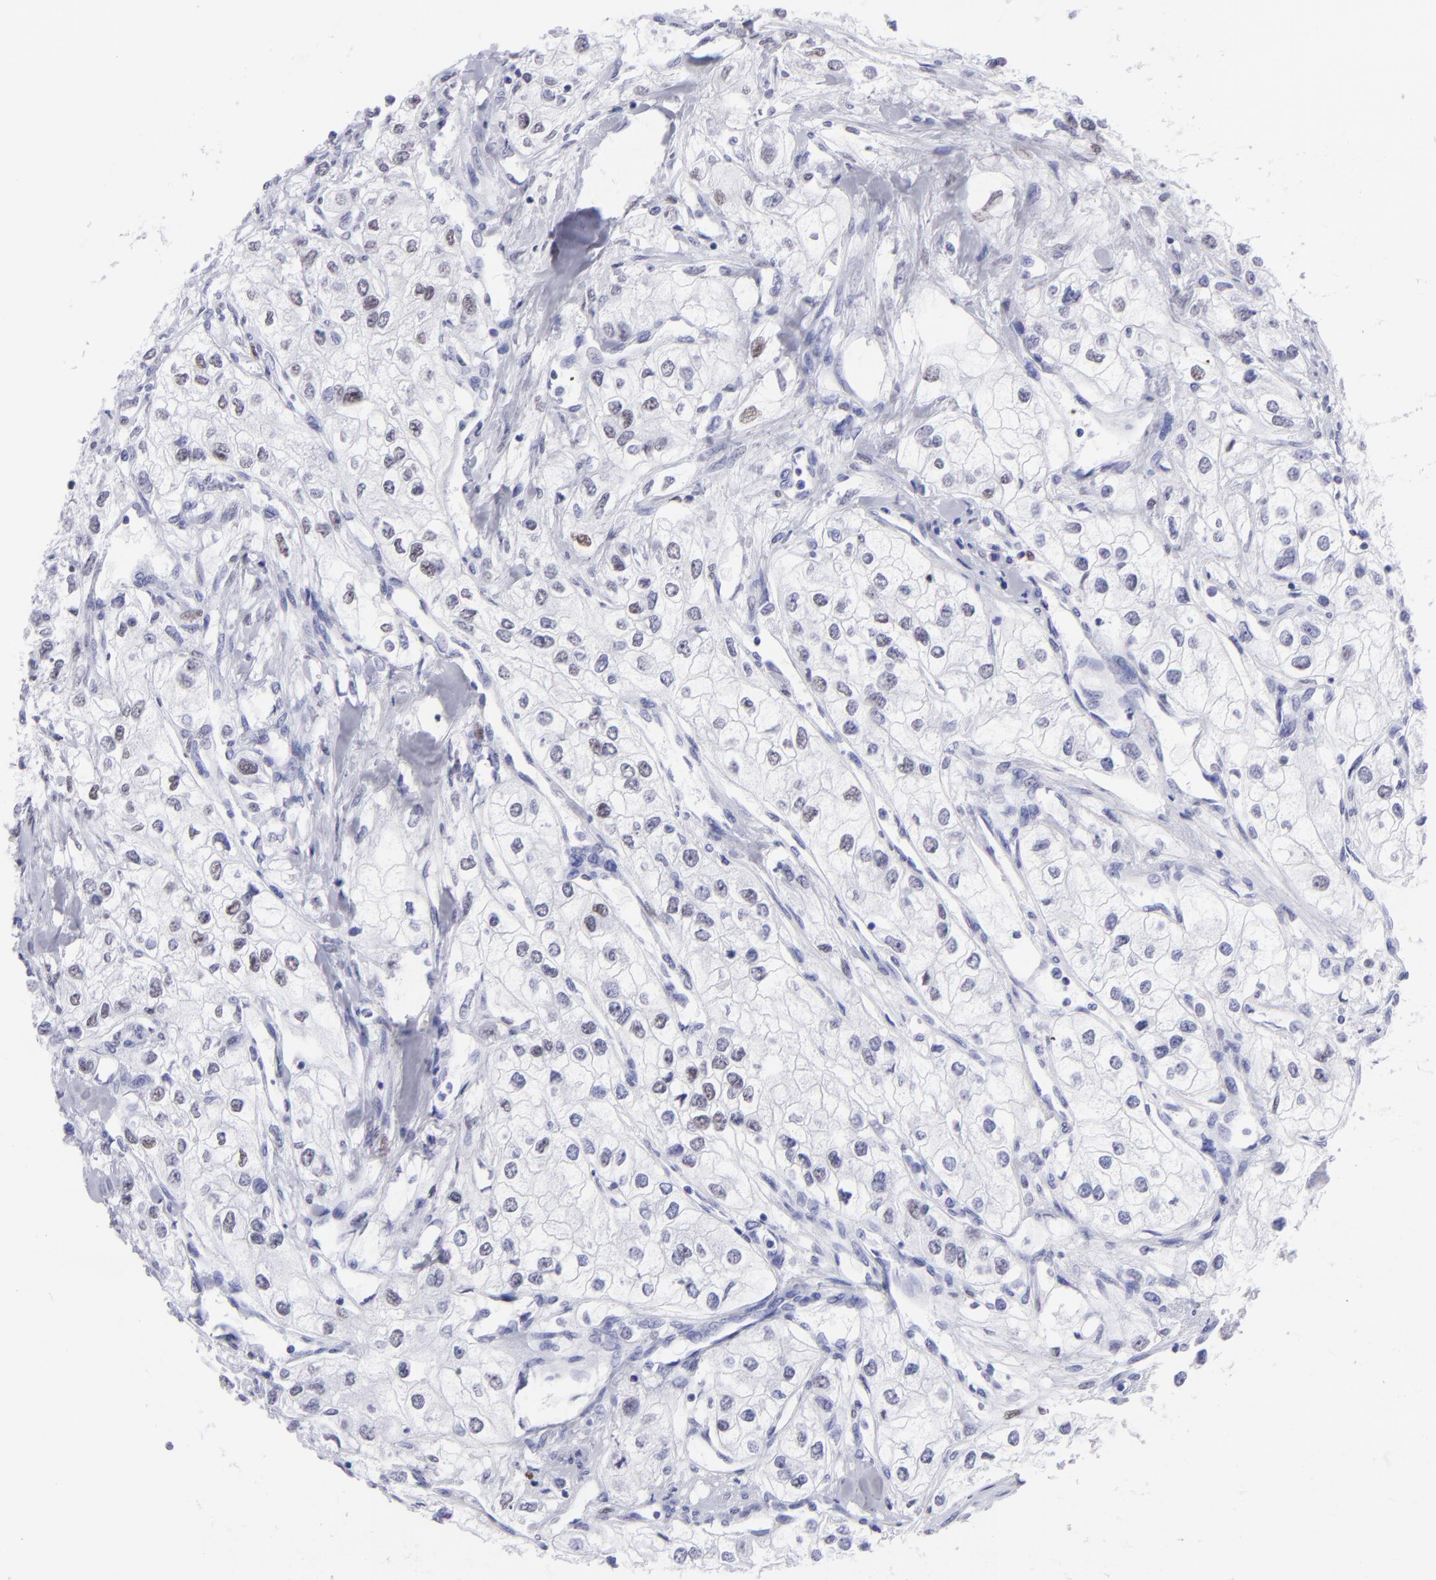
{"staining": {"intensity": "negative", "quantity": "none", "location": "none"}, "tissue": "renal cancer", "cell_type": "Tumor cells", "image_type": "cancer", "snomed": [{"axis": "morphology", "description": "Adenocarcinoma, NOS"}, {"axis": "topography", "description": "Kidney"}], "caption": "The histopathology image exhibits no significant positivity in tumor cells of renal cancer (adenocarcinoma).", "gene": "MITF", "patient": {"sex": "male", "age": 57}}